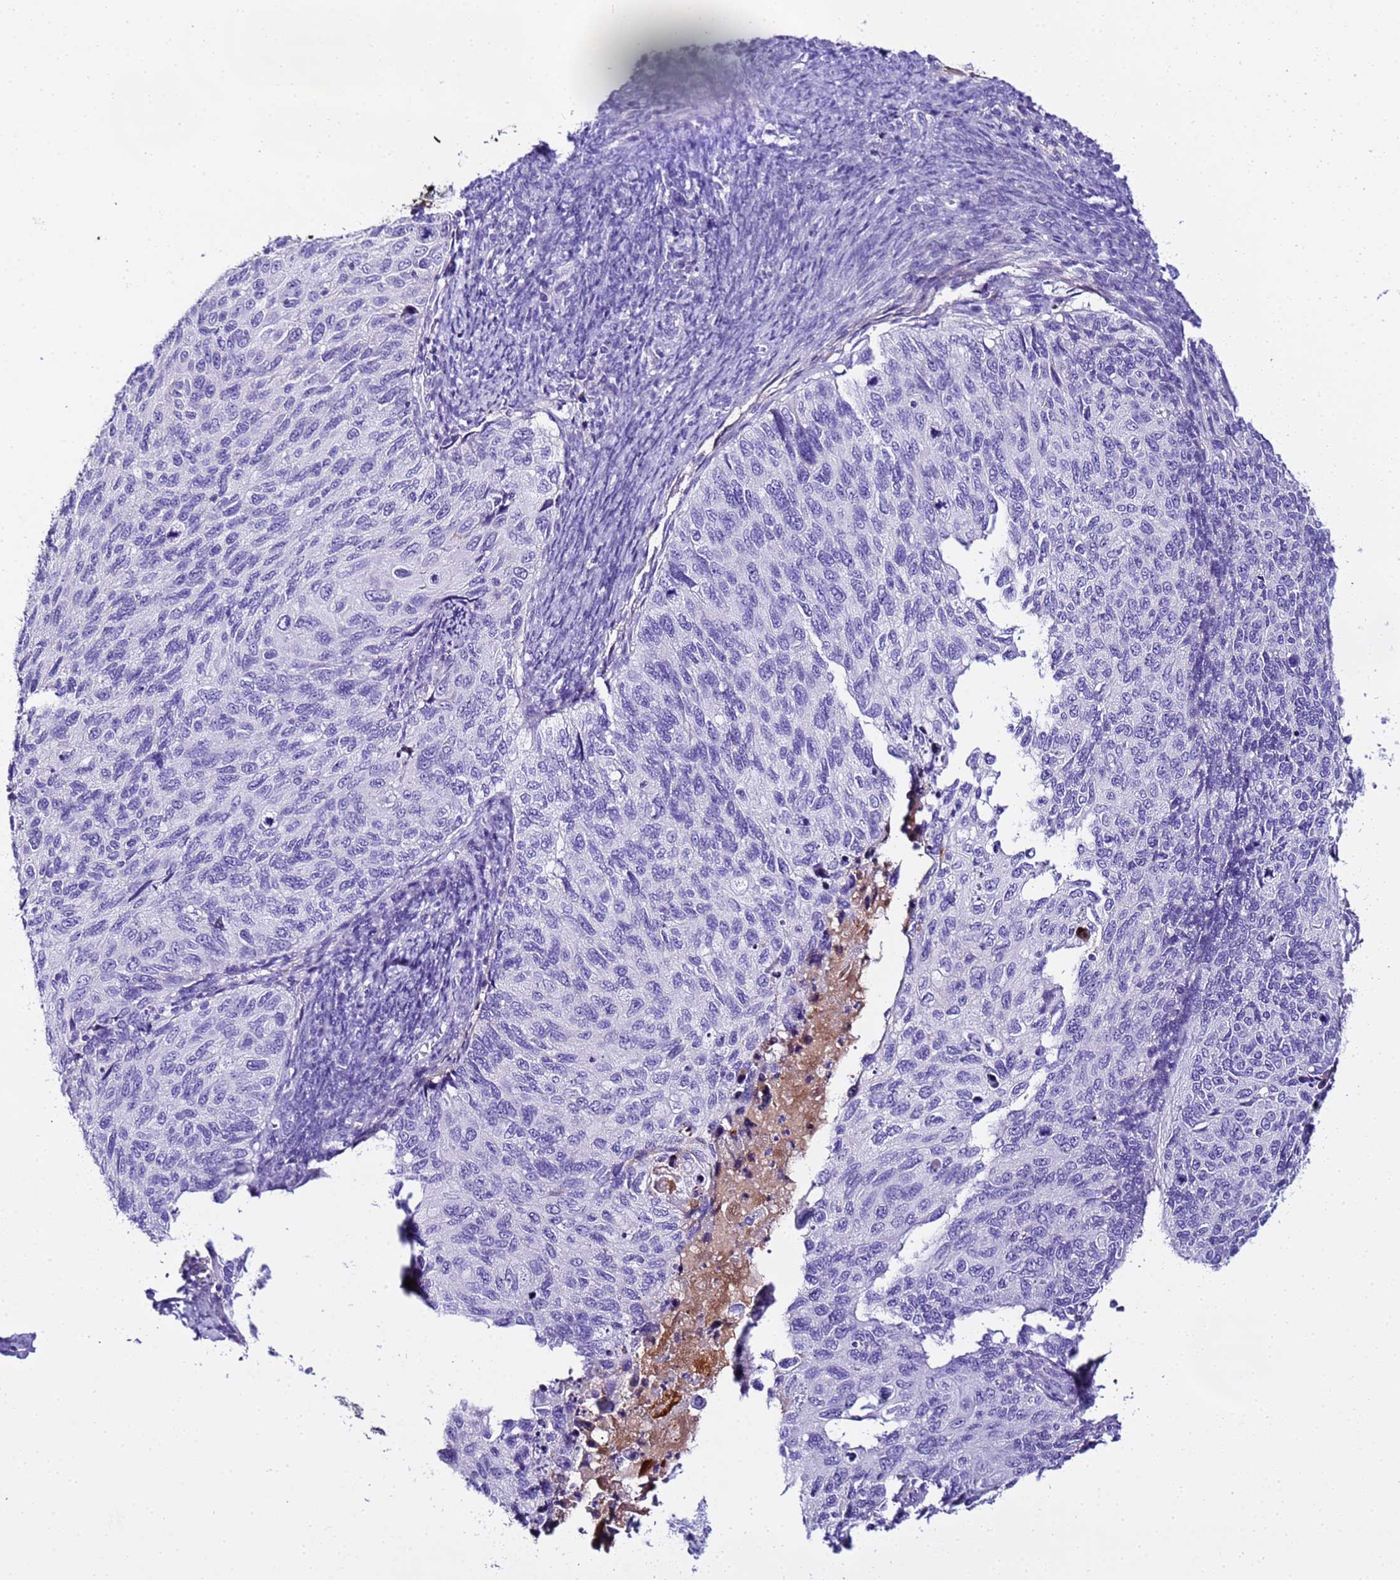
{"staining": {"intensity": "negative", "quantity": "none", "location": "none"}, "tissue": "cervical cancer", "cell_type": "Tumor cells", "image_type": "cancer", "snomed": [{"axis": "morphology", "description": "Squamous cell carcinoma, NOS"}, {"axis": "topography", "description": "Cervix"}], "caption": "Protein analysis of cervical cancer (squamous cell carcinoma) shows no significant positivity in tumor cells.", "gene": "CFHR2", "patient": {"sex": "female", "age": 70}}